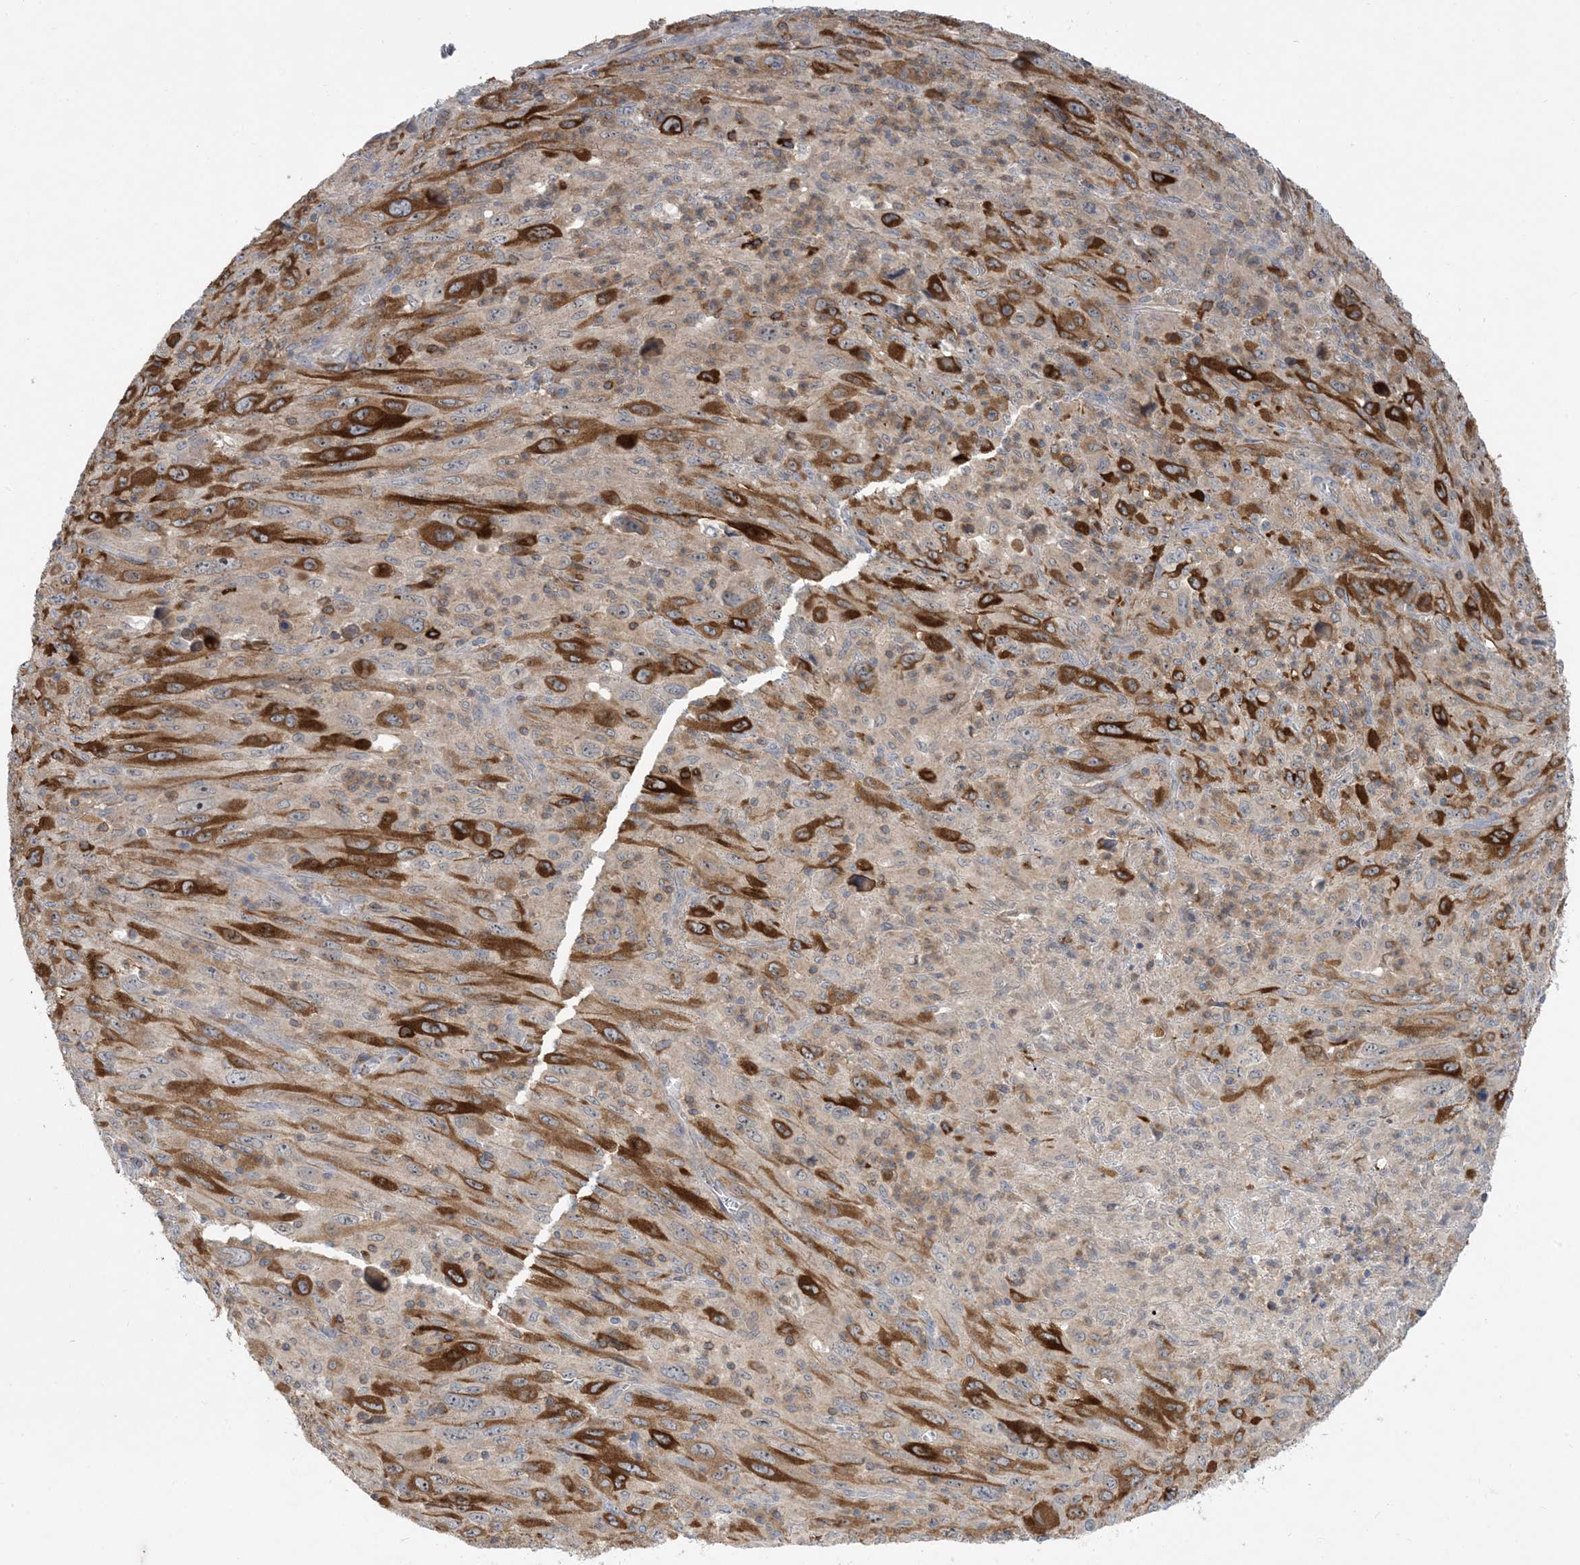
{"staining": {"intensity": "strong", "quantity": "<25%", "location": "cytoplasmic/membranous"}, "tissue": "melanoma", "cell_type": "Tumor cells", "image_type": "cancer", "snomed": [{"axis": "morphology", "description": "Malignant melanoma, Metastatic site"}, {"axis": "topography", "description": "Skin"}], "caption": "This is a histology image of immunohistochemistry staining of malignant melanoma (metastatic site), which shows strong expression in the cytoplasmic/membranous of tumor cells.", "gene": "AOC1", "patient": {"sex": "female", "age": 56}}